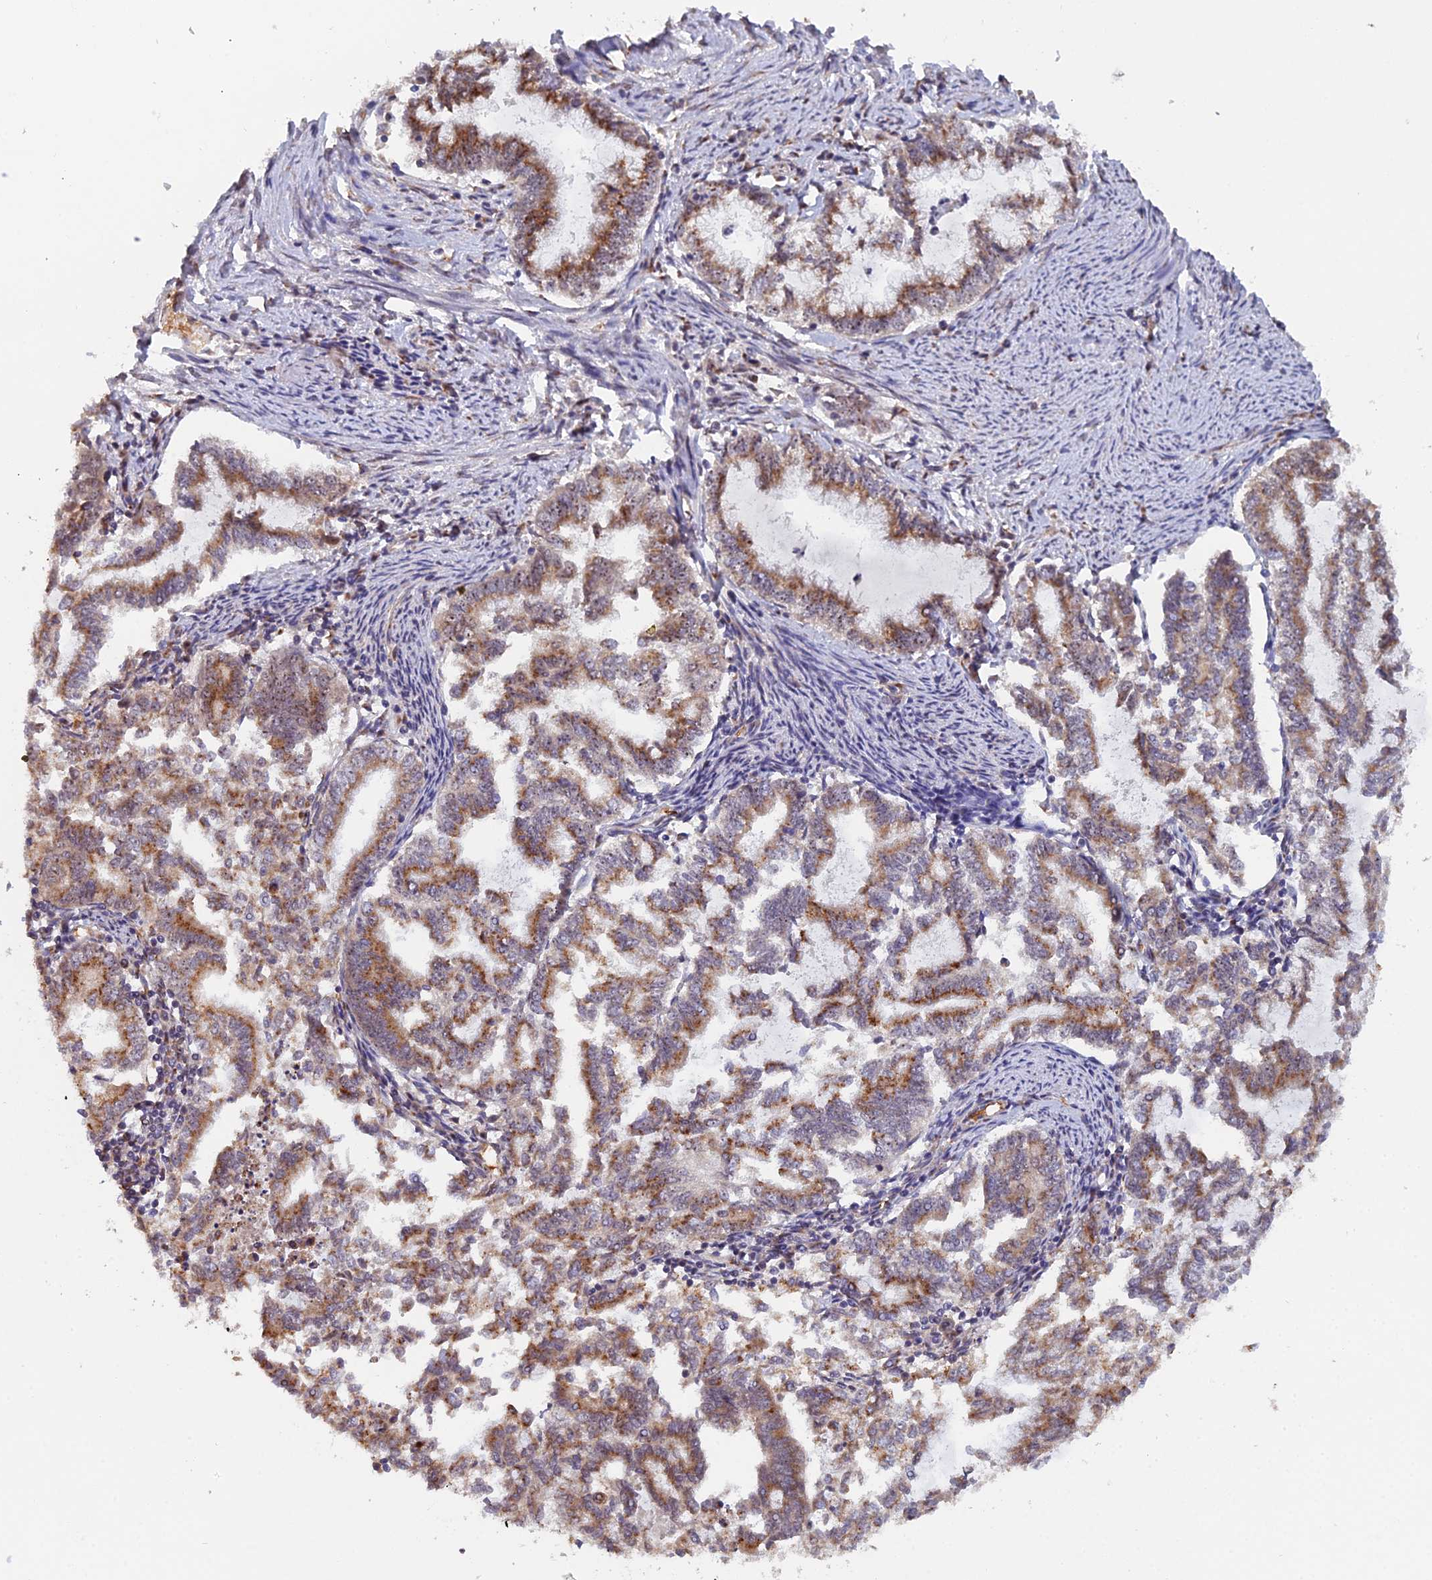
{"staining": {"intensity": "moderate", "quantity": ">75%", "location": "cytoplasmic/membranous"}, "tissue": "endometrial cancer", "cell_type": "Tumor cells", "image_type": "cancer", "snomed": [{"axis": "morphology", "description": "Adenocarcinoma, NOS"}, {"axis": "topography", "description": "Endometrium"}], "caption": "This photomicrograph exhibits IHC staining of endometrial cancer, with medium moderate cytoplasmic/membranous staining in about >75% of tumor cells.", "gene": "MEOX1", "patient": {"sex": "female", "age": 79}}